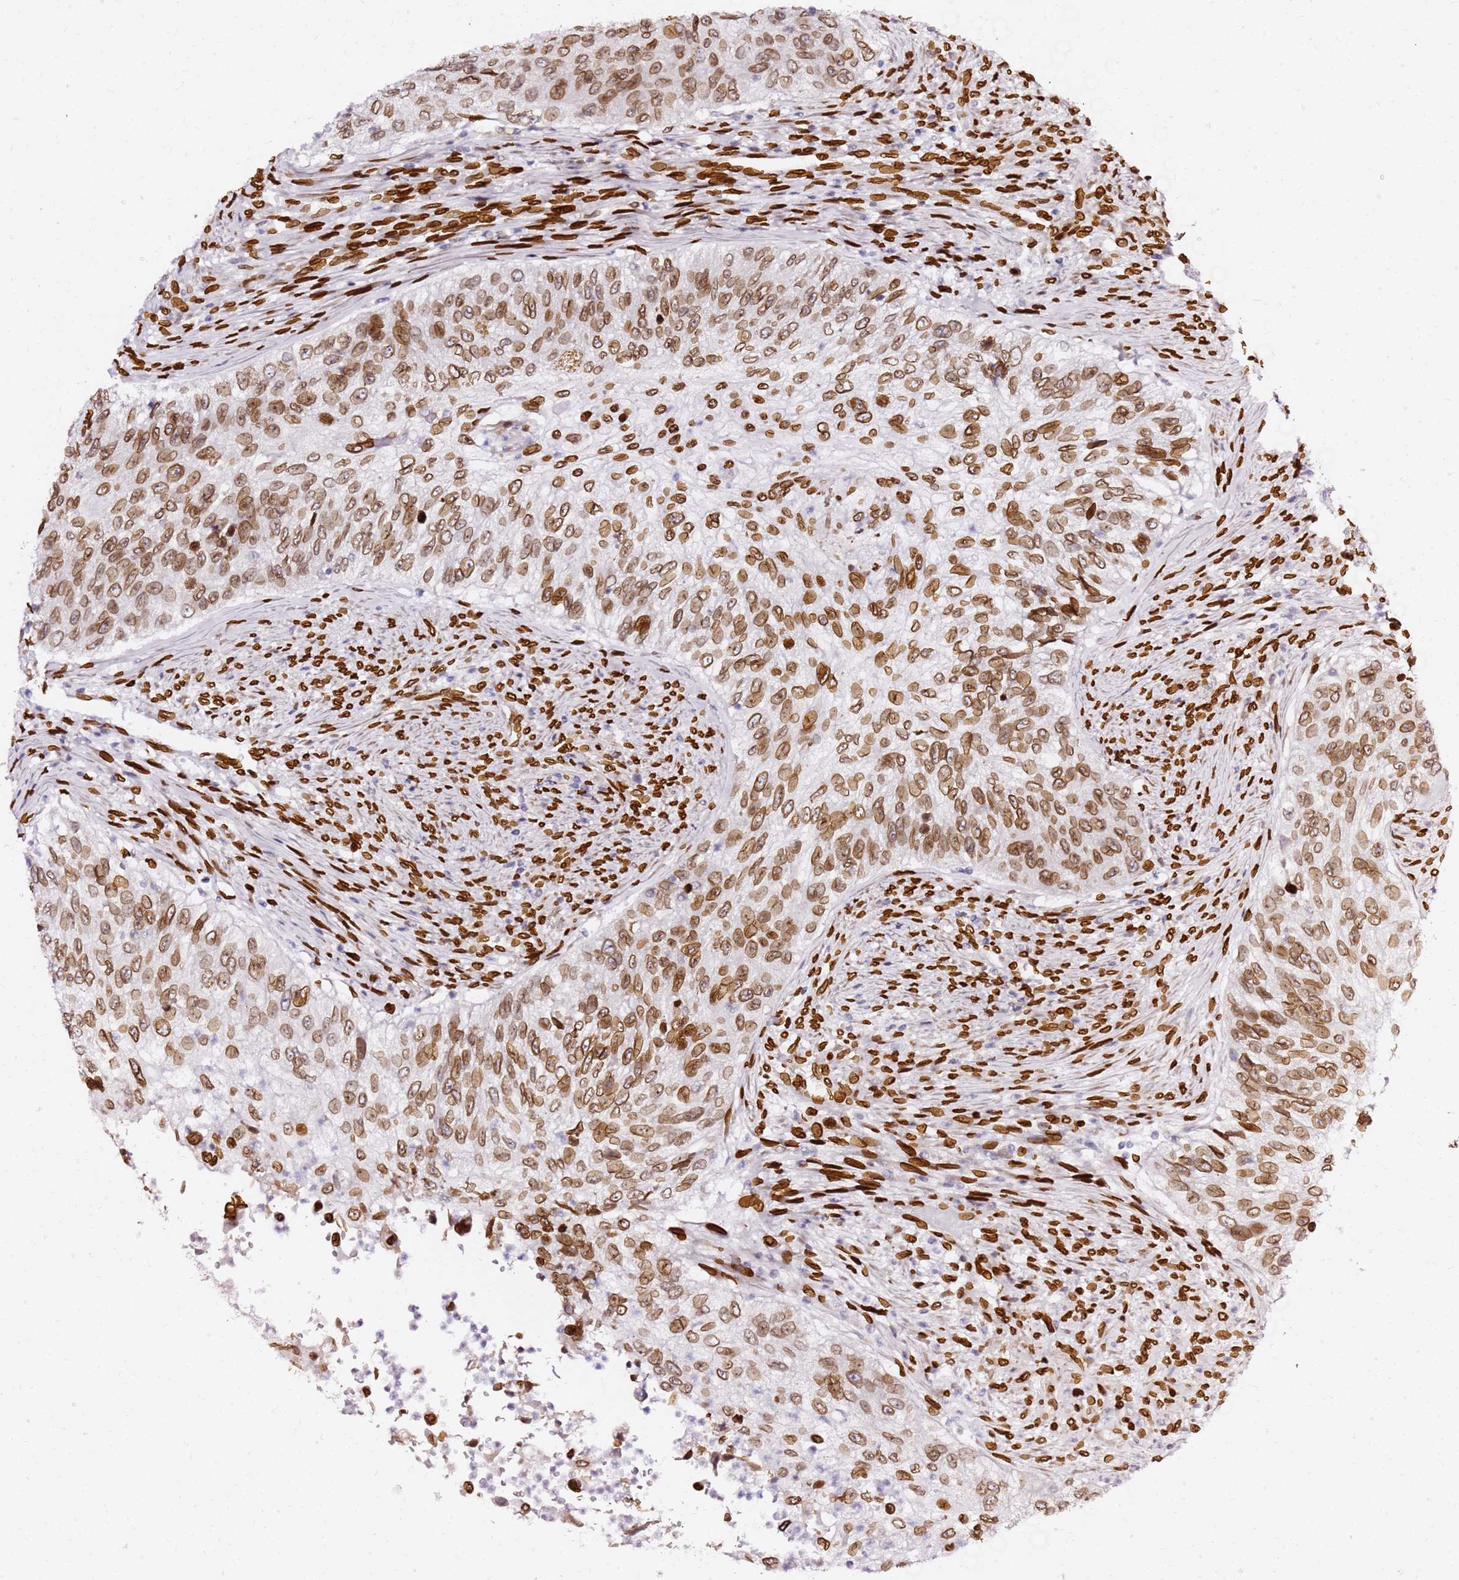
{"staining": {"intensity": "moderate", "quantity": ">75%", "location": "cytoplasmic/membranous,nuclear"}, "tissue": "urothelial cancer", "cell_type": "Tumor cells", "image_type": "cancer", "snomed": [{"axis": "morphology", "description": "Urothelial carcinoma, High grade"}, {"axis": "topography", "description": "Urinary bladder"}], "caption": "Immunohistochemistry (IHC) (DAB (3,3'-diaminobenzidine)) staining of human high-grade urothelial carcinoma shows moderate cytoplasmic/membranous and nuclear protein staining in approximately >75% of tumor cells.", "gene": "C6orf141", "patient": {"sex": "female", "age": 60}}